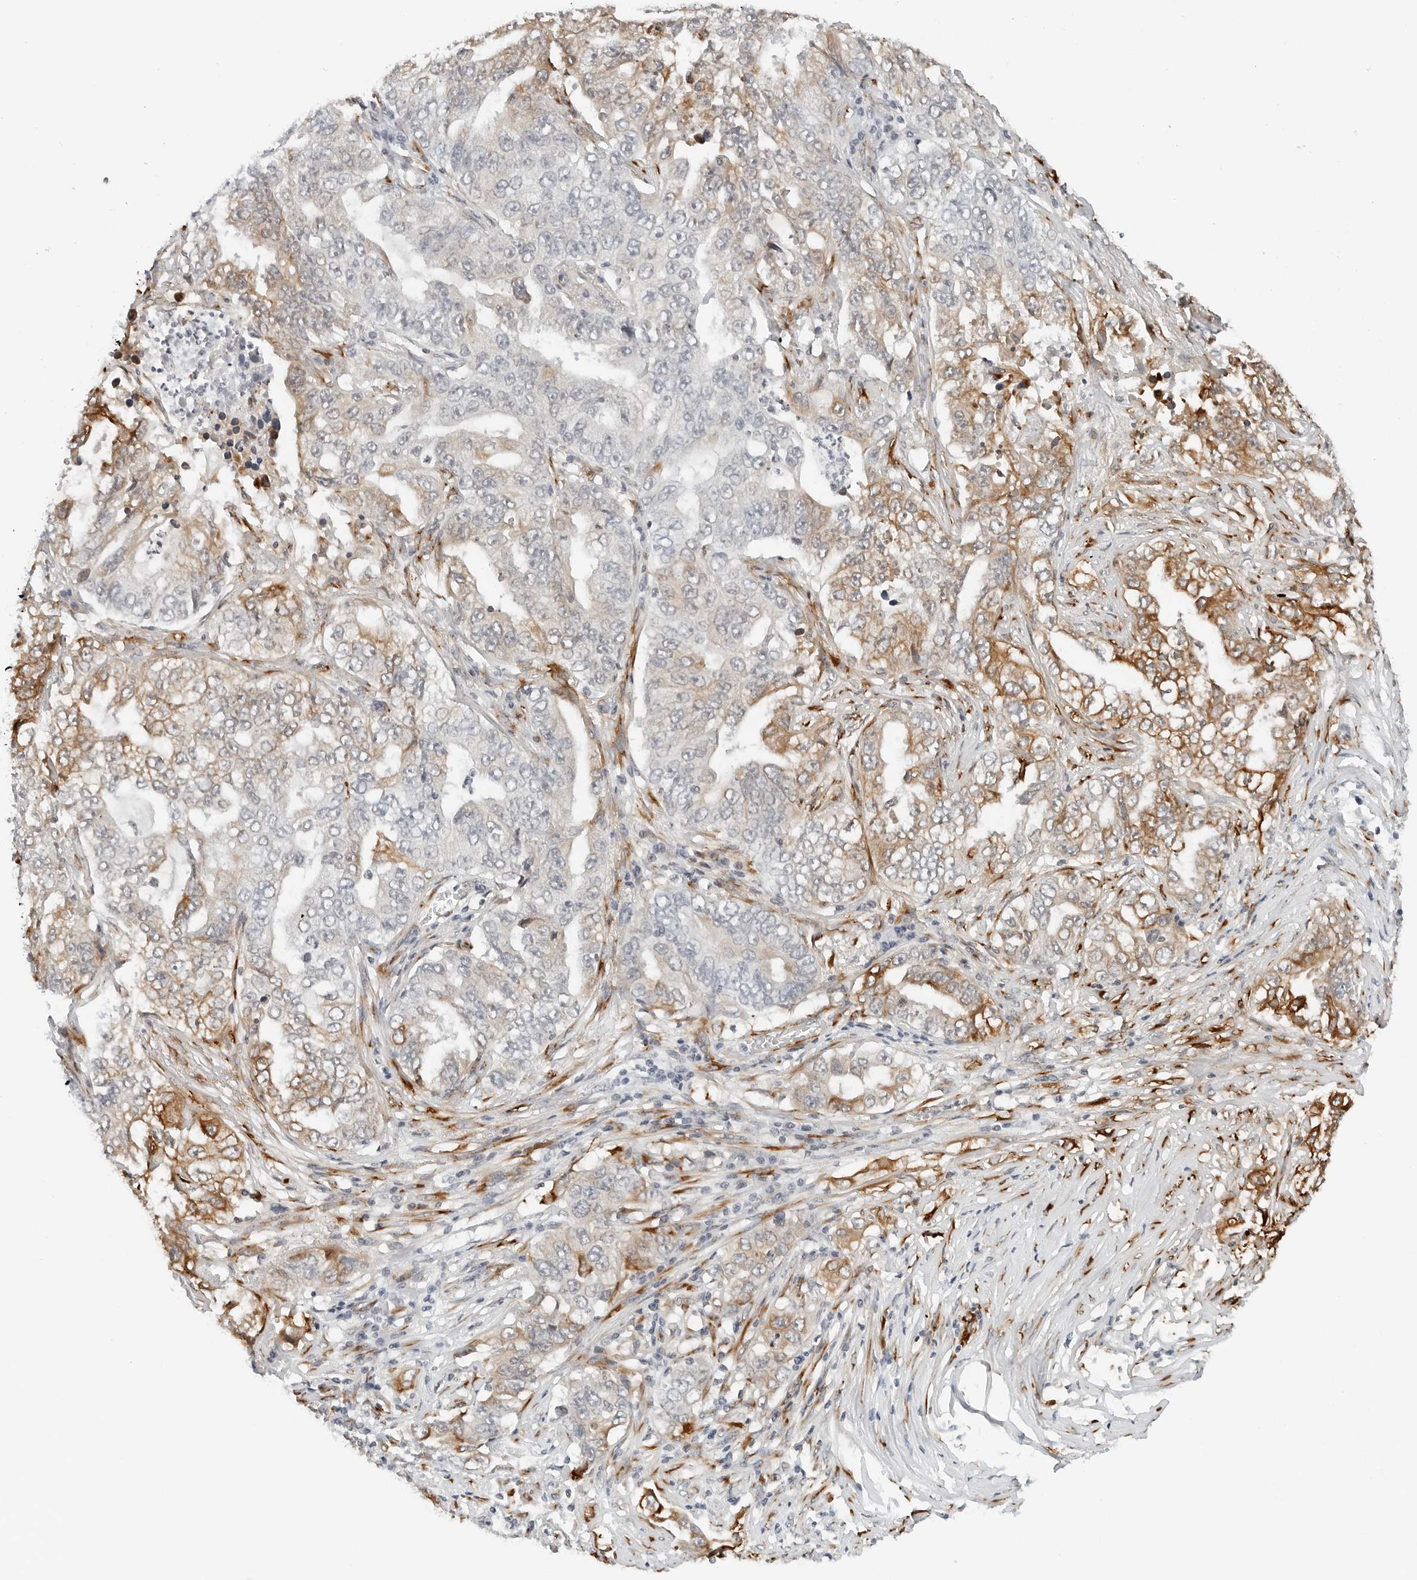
{"staining": {"intensity": "moderate", "quantity": "25%-75%", "location": "cytoplasmic/membranous"}, "tissue": "lung cancer", "cell_type": "Tumor cells", "image_type": "cancer", "snomed": [{"axis": "morphology", "description": "Adenocarcinoma, NOS"}, {"axis": "topography", "description": "Lung"}], "caption": "DAB immunohistochemical staining of human lung adenocarcinoma shows moderate cytoplasmic/membranous protein expression in about 25%-75% of tumor cells.", "gene": "P4HA2", "patient": {"sex": "female", "age": 51}}